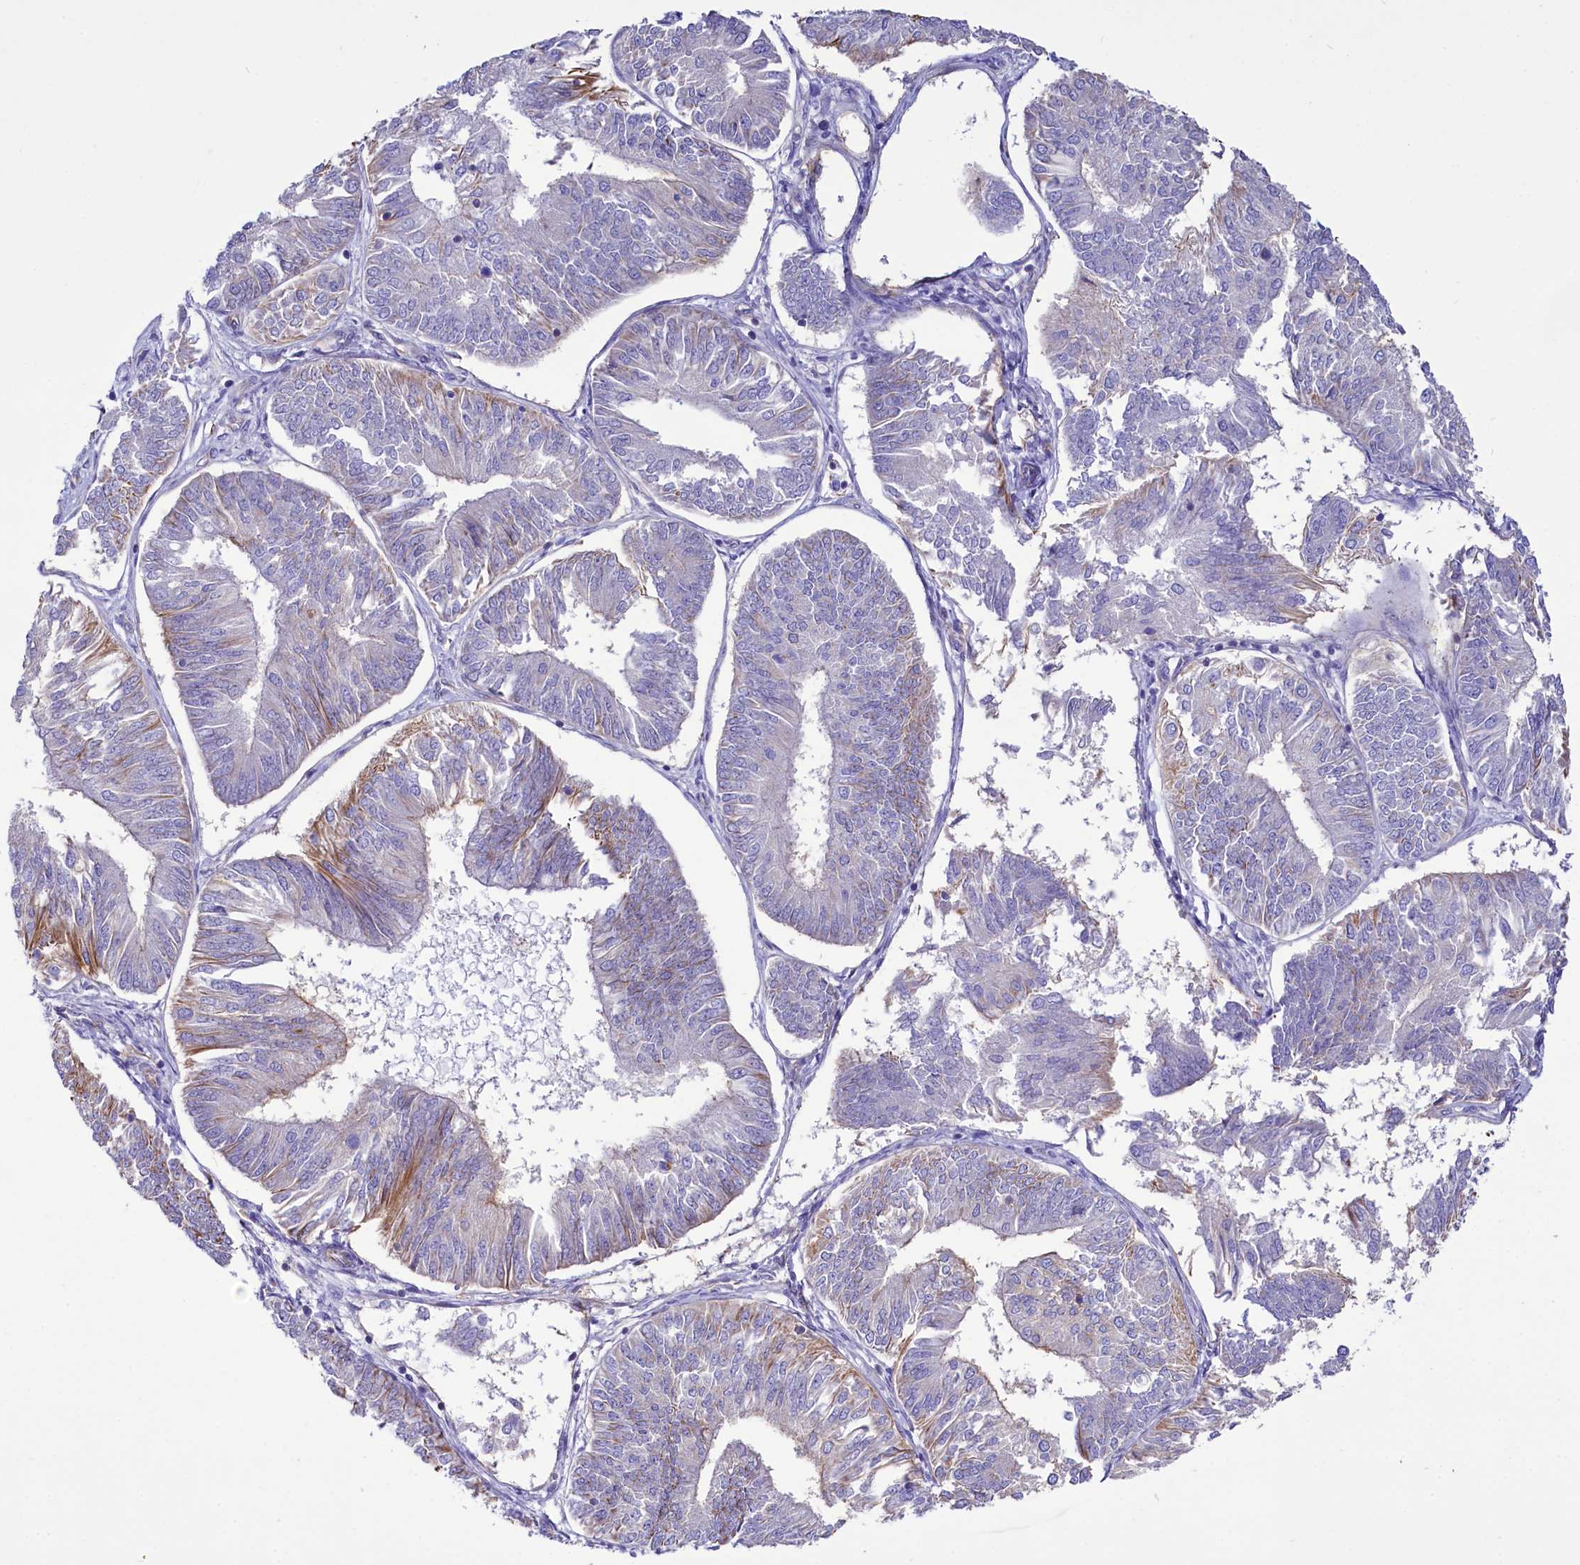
{"staining": {"intensity": "moderate", "quantity": "<25%", "location": "cytoplasmic/membranous"}, "tissue": "endometrial cancer", "cell_type": "Tumor cells", "image_type": "cancer", "snomed": [{"axis": "morphology", "description": "Adenocarcinoma, NOS"}, {"axis": "topography", "description": "Endometrium"}], "caption": "The immunohistochemical stain highlights moderate cytoplasmic/membranous staining in tumor cells of endometrial adenocarcinoma tissue.", "gene": "CD99", "patient": {"sex": "female", "age": 58}}